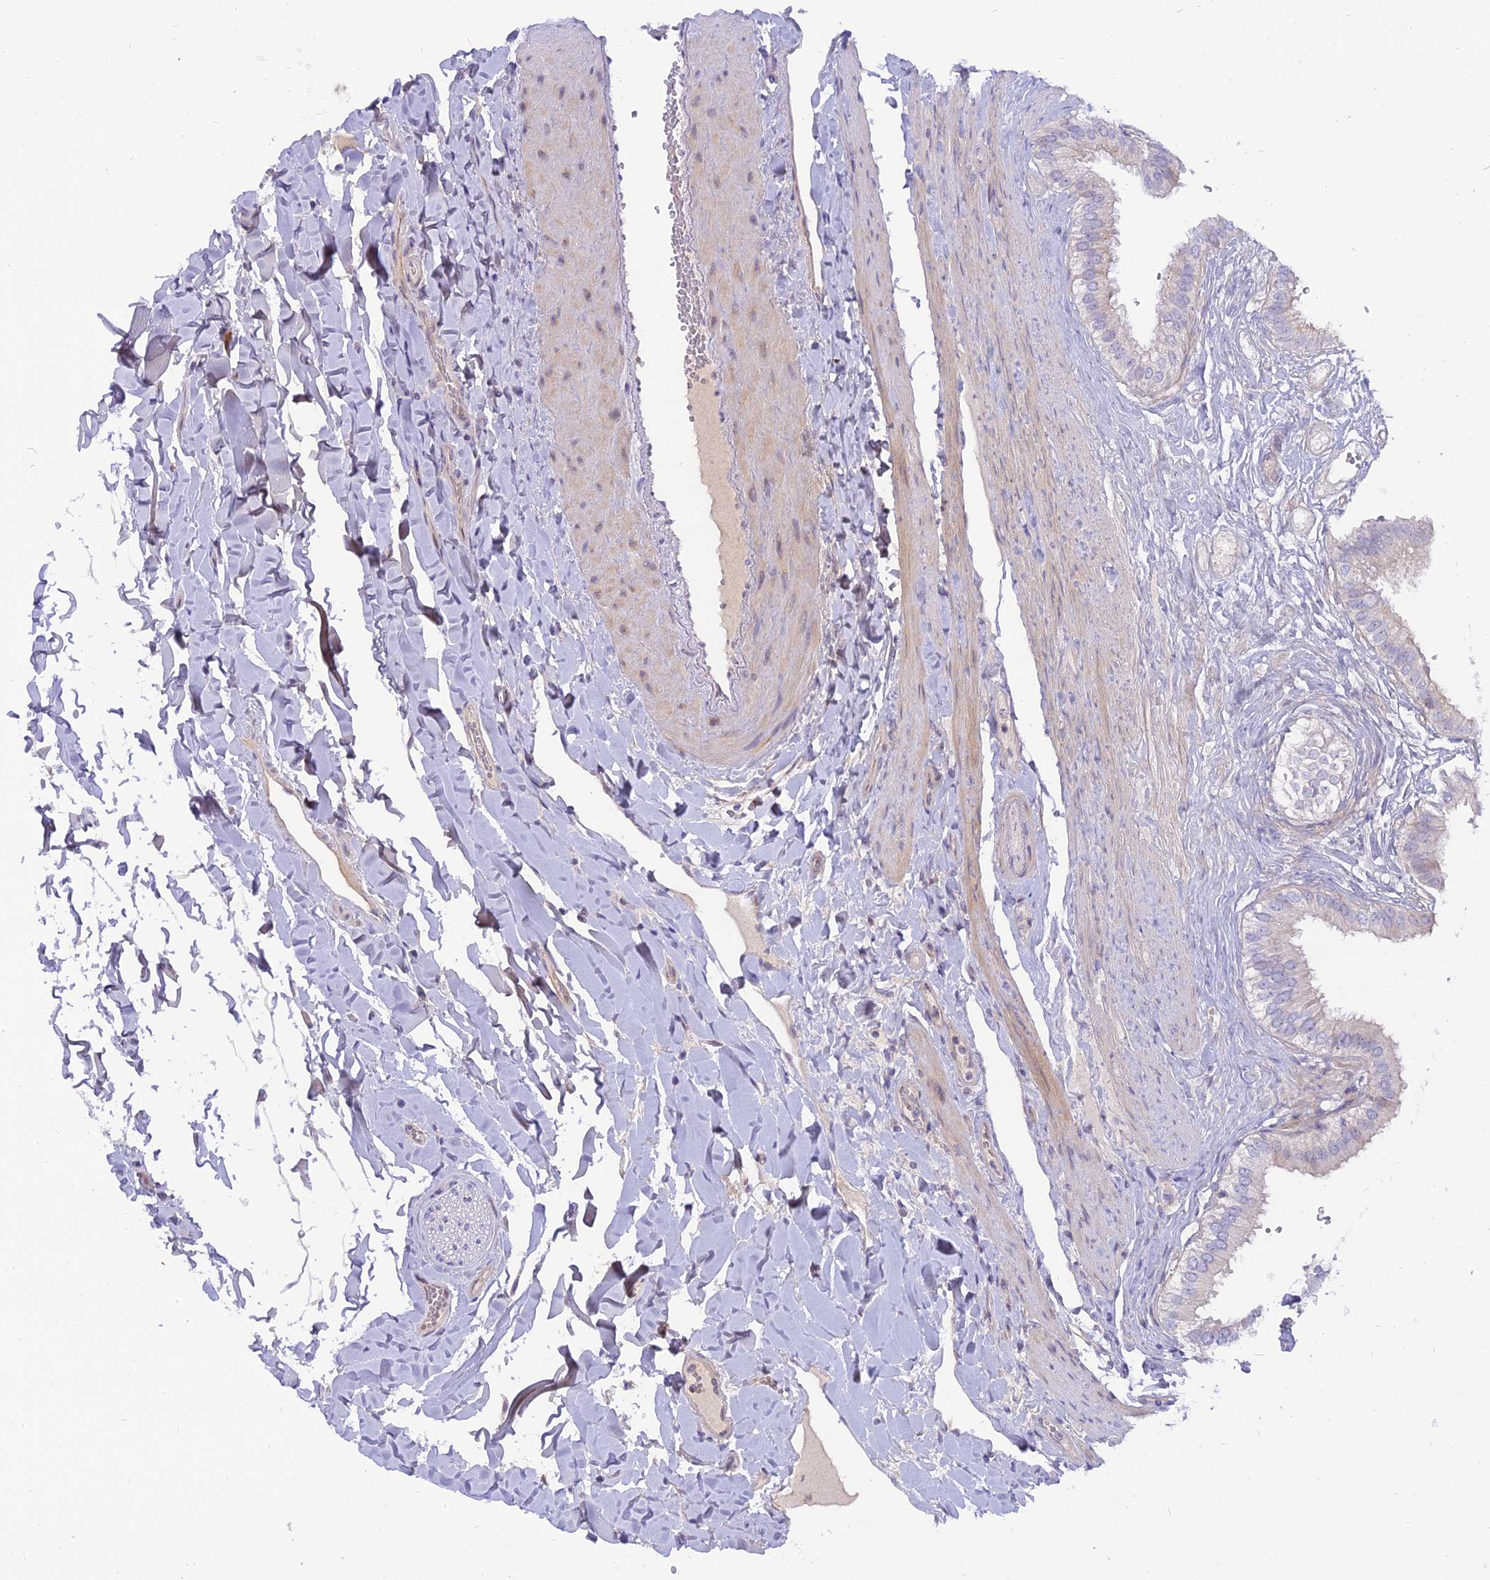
{"staining": {"intensity": "negative", "quantity": "none", "location": "none"}, "tissue": "gallbladder", "cell_type": "Glandular cells", "image_type": "normal", "snomed": [{"axis": "morphology", "description": "Normal tissue, NOS"}, {"axis": "topography", "description": "Gallbladder"}], "caption": "Immunohistochemical staining of benign human gallbladder reveals no significant staining in glandular cells. (Brightfield microscopy of DAB (3,3'-diaminobenzidine) immunohistochemistry at high magnification).", "gene": "MBD3L1", "patient": {"sex": "female", "age": 61}}